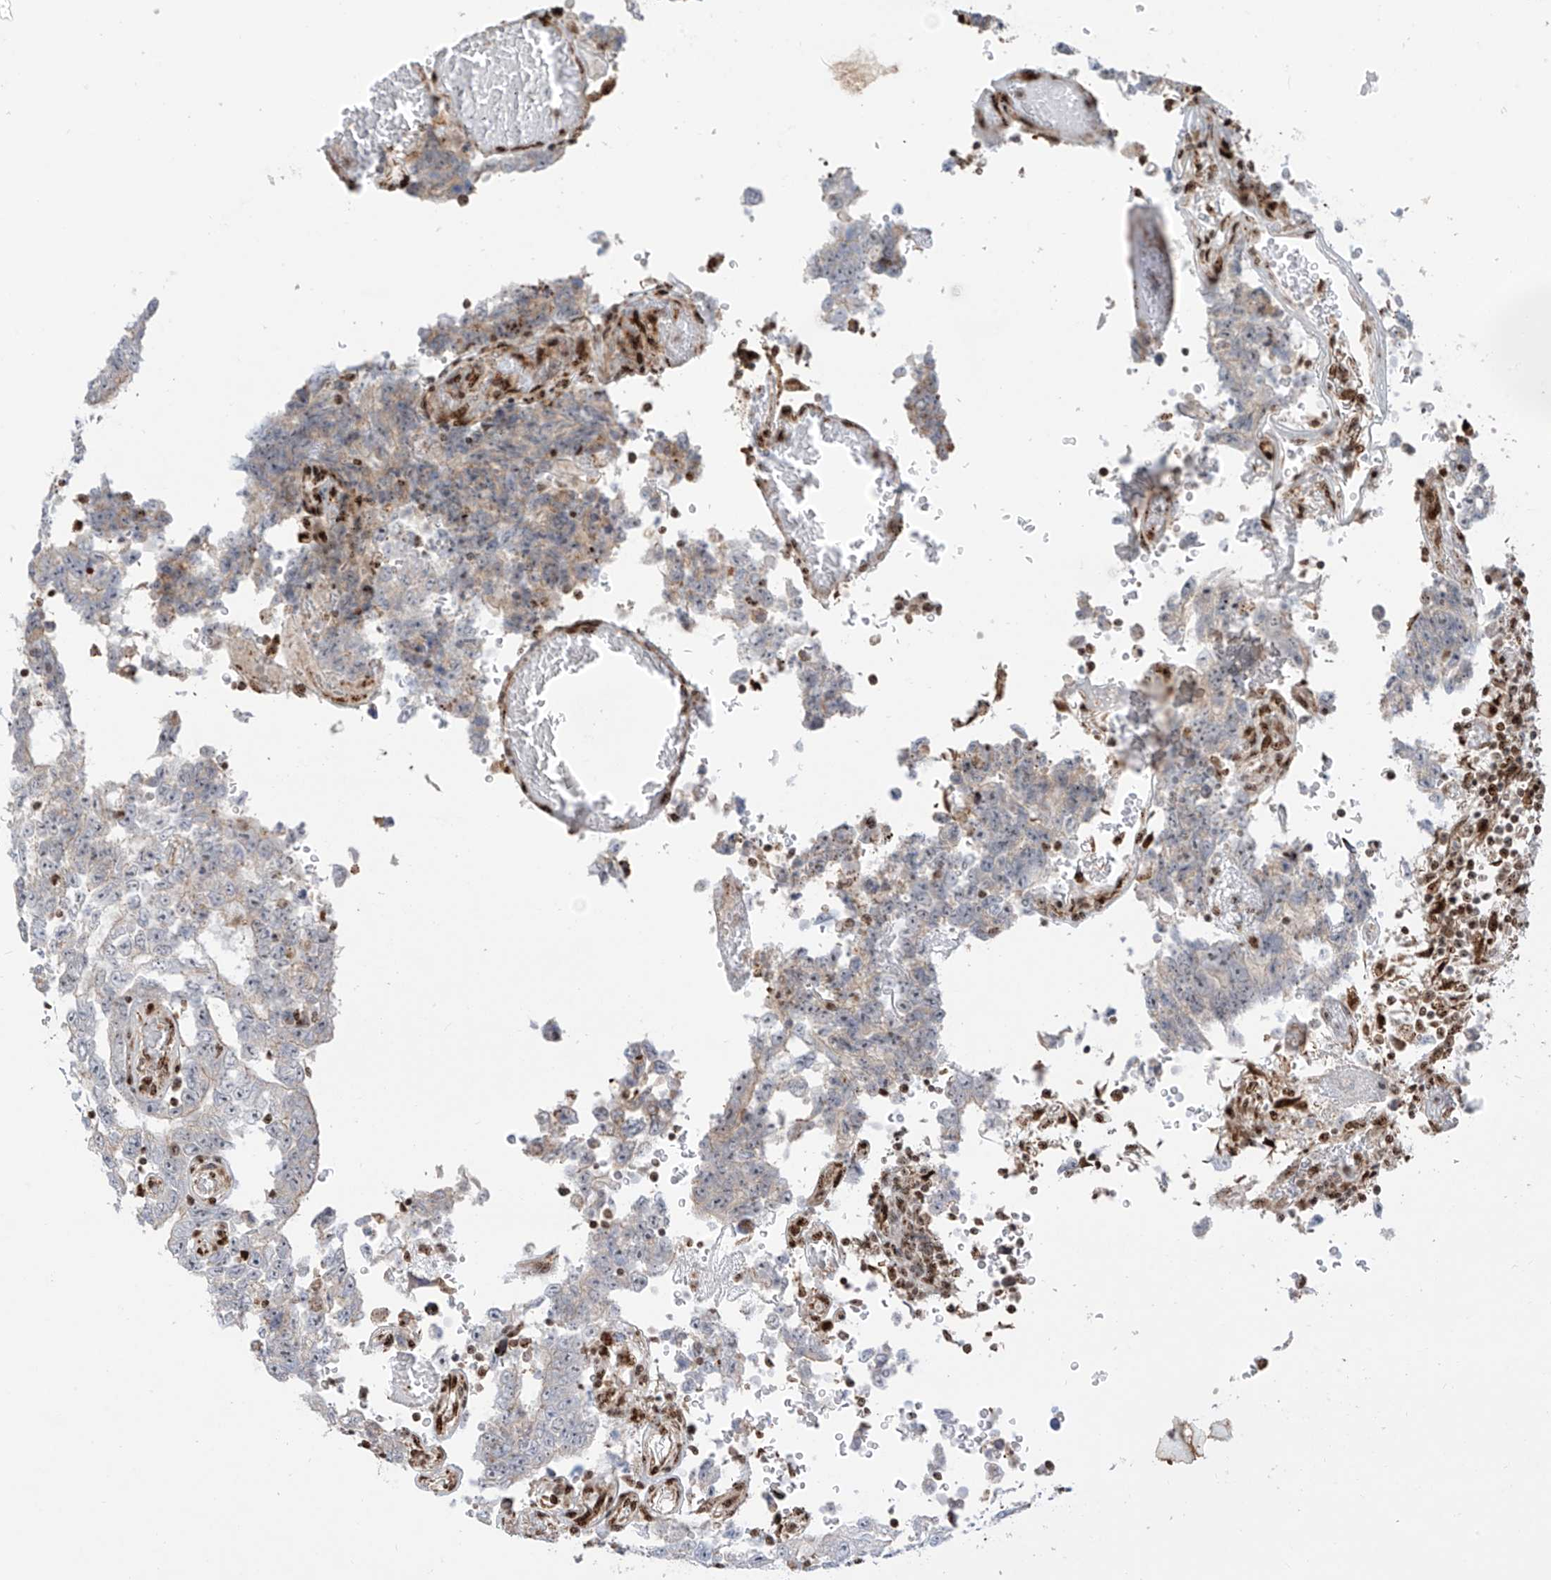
{"staining": {"intensity": "weak", "quantity": "<25%", "location": "cytoplasmic/membranous"}, "tissue": "testis cancer", "cell_type": "Tumor cells", "image_type": "cancer", "snomed": [{"axis": "morphology", "description": "Carcinoma, Embryonal, NOS"}, {"axis": "topography", "description": "Testis"}], "caption": "This is an immunohistochemistry image of human testis embryonal carcinoma. There is no expression in tumor cells.", "gene": "ZBTB8A", "patient": {"sex": "male", "age": 26}}